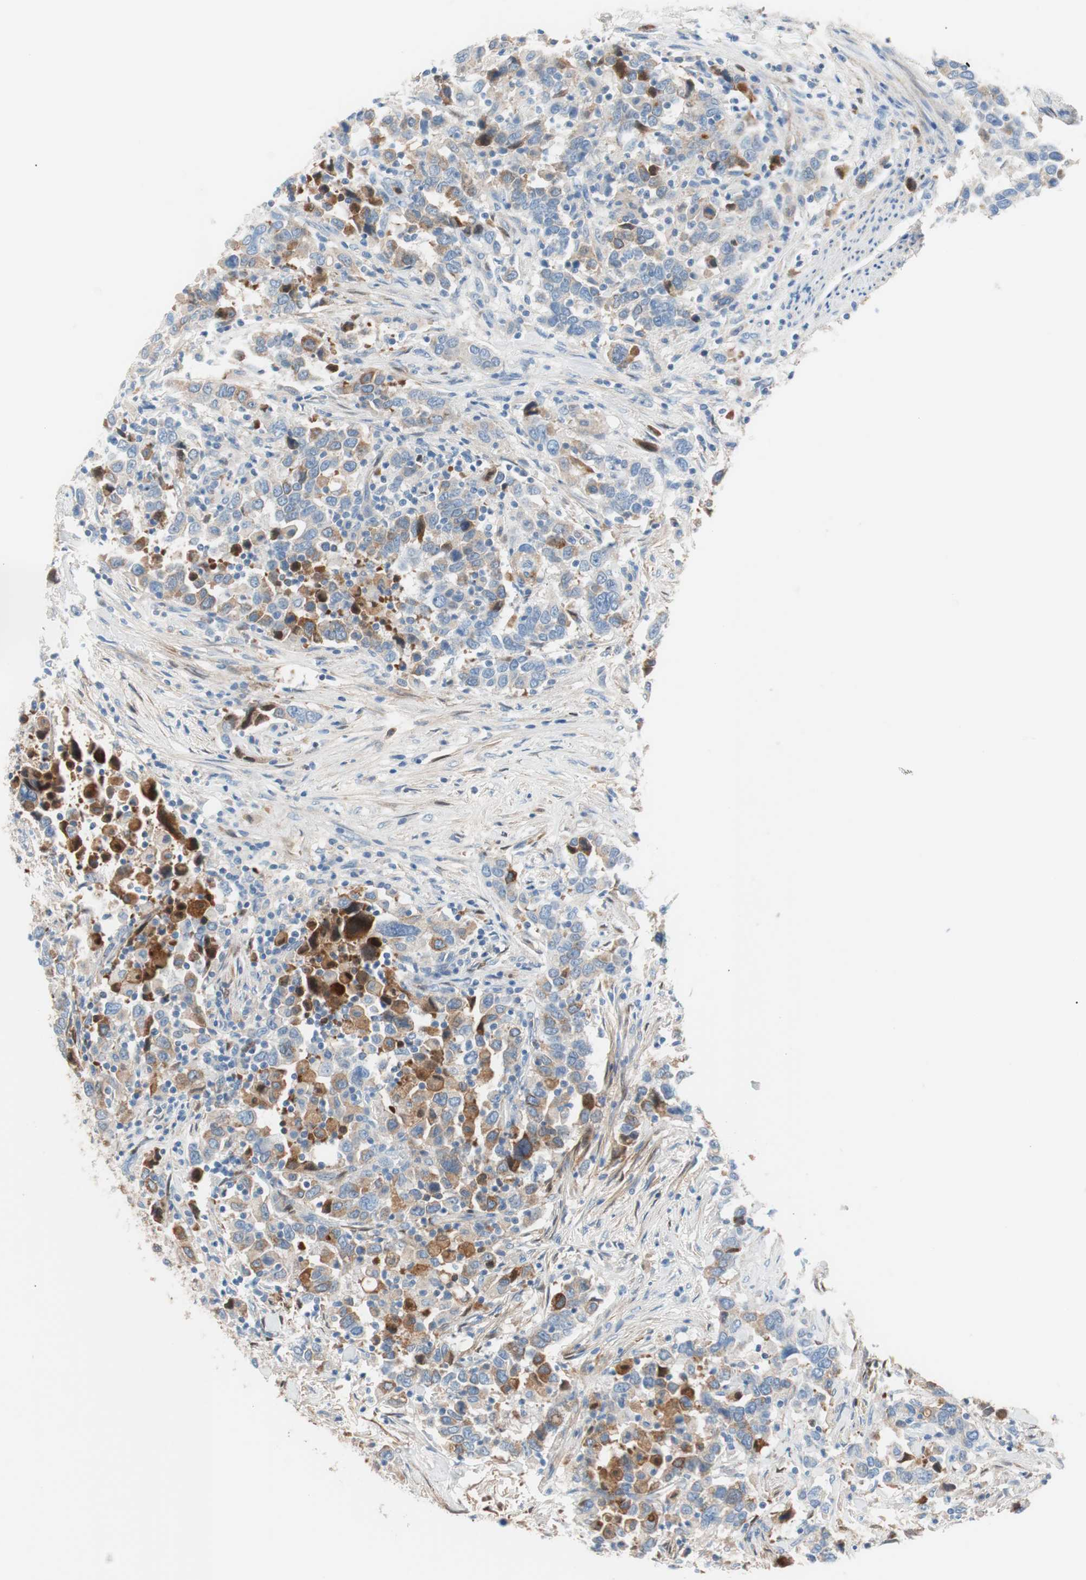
{"staining": {"intensity": "moderate", "quantity": ">75%", "location": "cytoplasmic/membranous"}, "tissue": "urothelial cancer", "cell_type": "Tumor cells", "image_type": "cancer", "snomed": [{"axis": "morphology", "description": "Urothelial carcinoma, High grade"}, {"axis": "topography", "description": "Urinary bladder"}], "caption": "Moderate cytoplasmic/membranous protein staining is present in about >75% of tumor cells in urothelial carcinoma (high-grade). The staining was performed using DAB (3,3'-diaminobenzidine), with brown indicating positive protein expression. Nuclei are stained blue with hematoxylin.", "gene": "RBP4", "patient": {"sex": "male", "age": 61}}